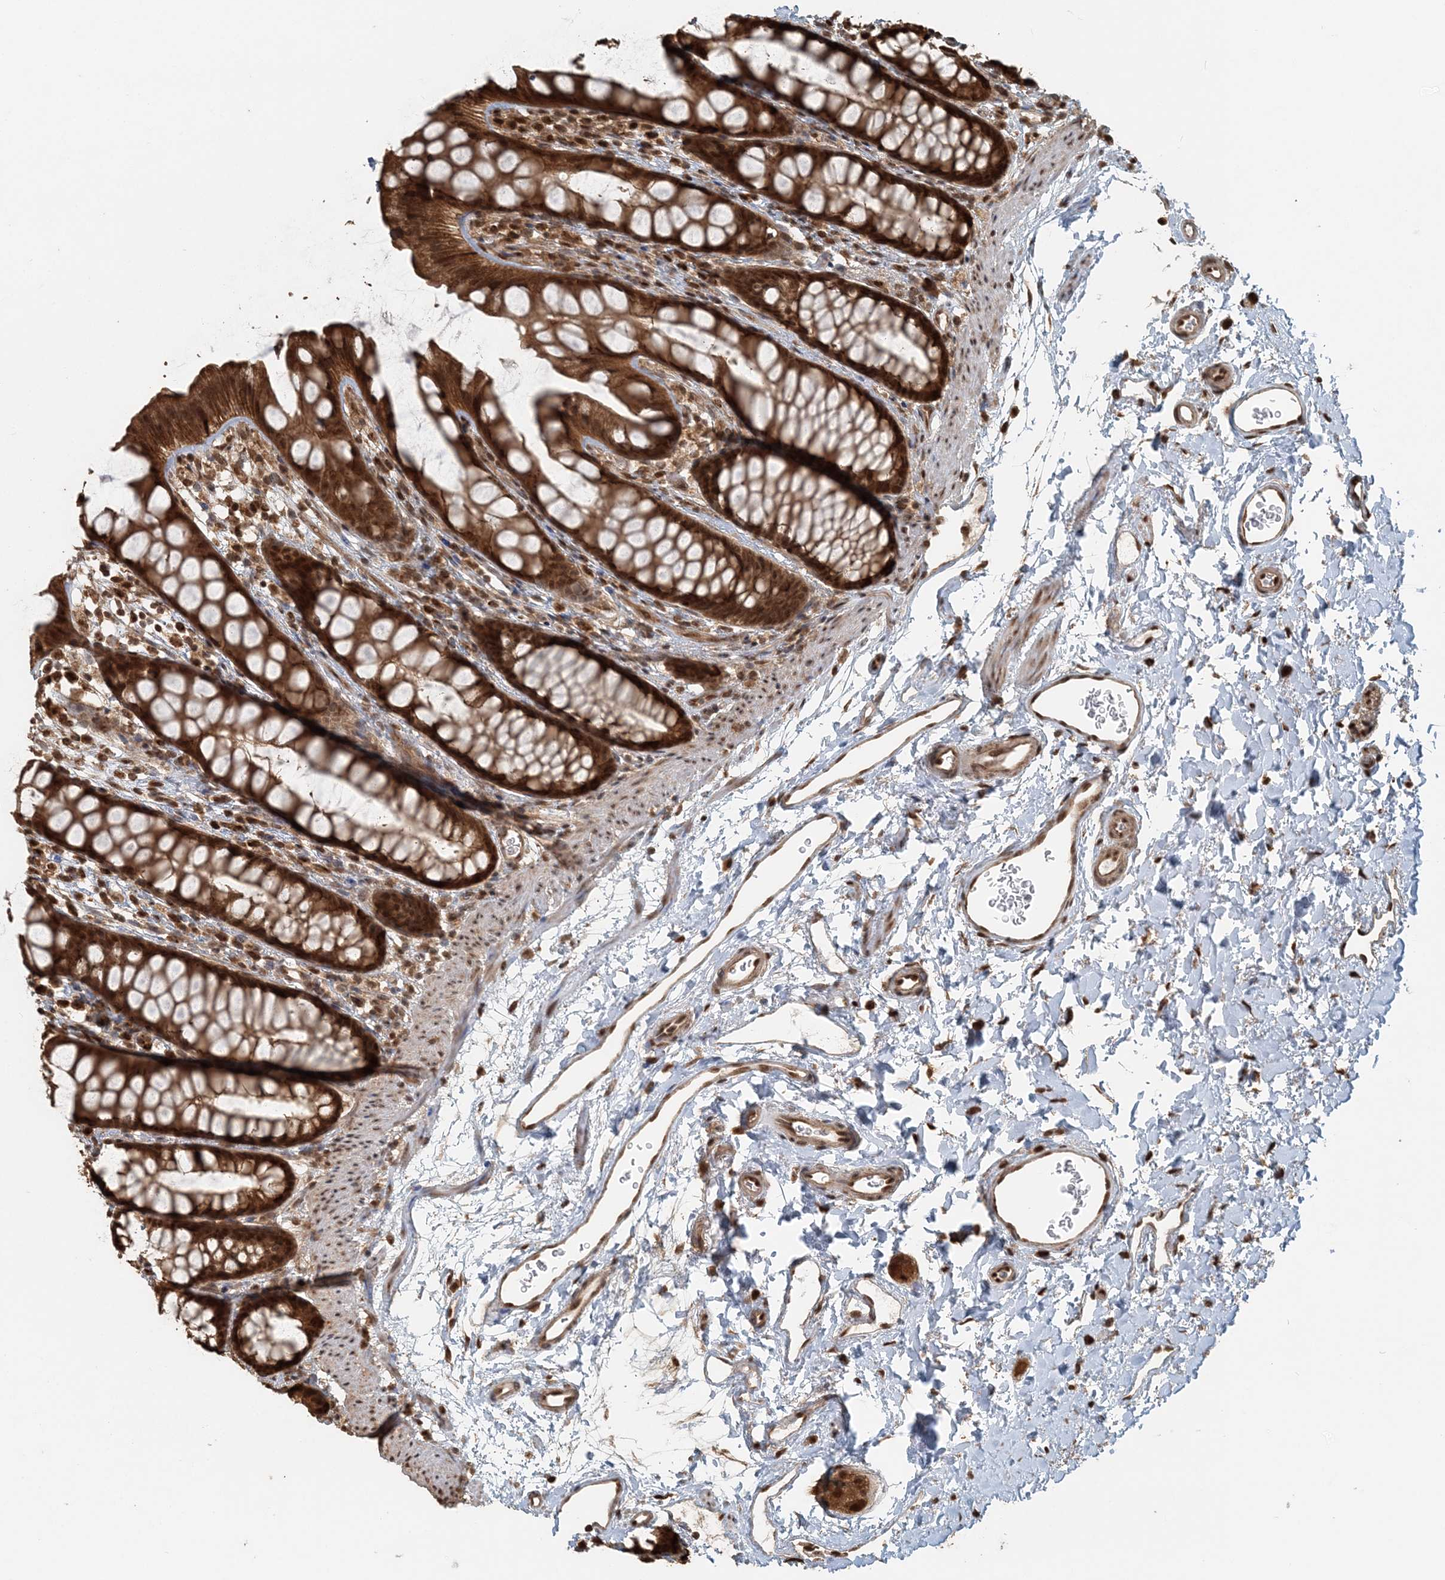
{"staining": {"intensity": "strong", "quantity": ">75%", "location": "cytoplasmic/membranous,nuclear"}, "tissue": "rectum", "cell_type": "Glandular cells", "image_type": "normal", "snomed": [{"axis": "morphology", "description": "Normal tissue, NOS"}, {"axis": "topography", "description": "Rectum"}], "caption": "Immunohistochemistry of benign human rectum reveals high levels of strong cytoplasmic/membranous,nuclear staining in about >75% of glandular cells.", "gene": "ARHGAP35", "patient": {"sex": "female", "age": 65}}